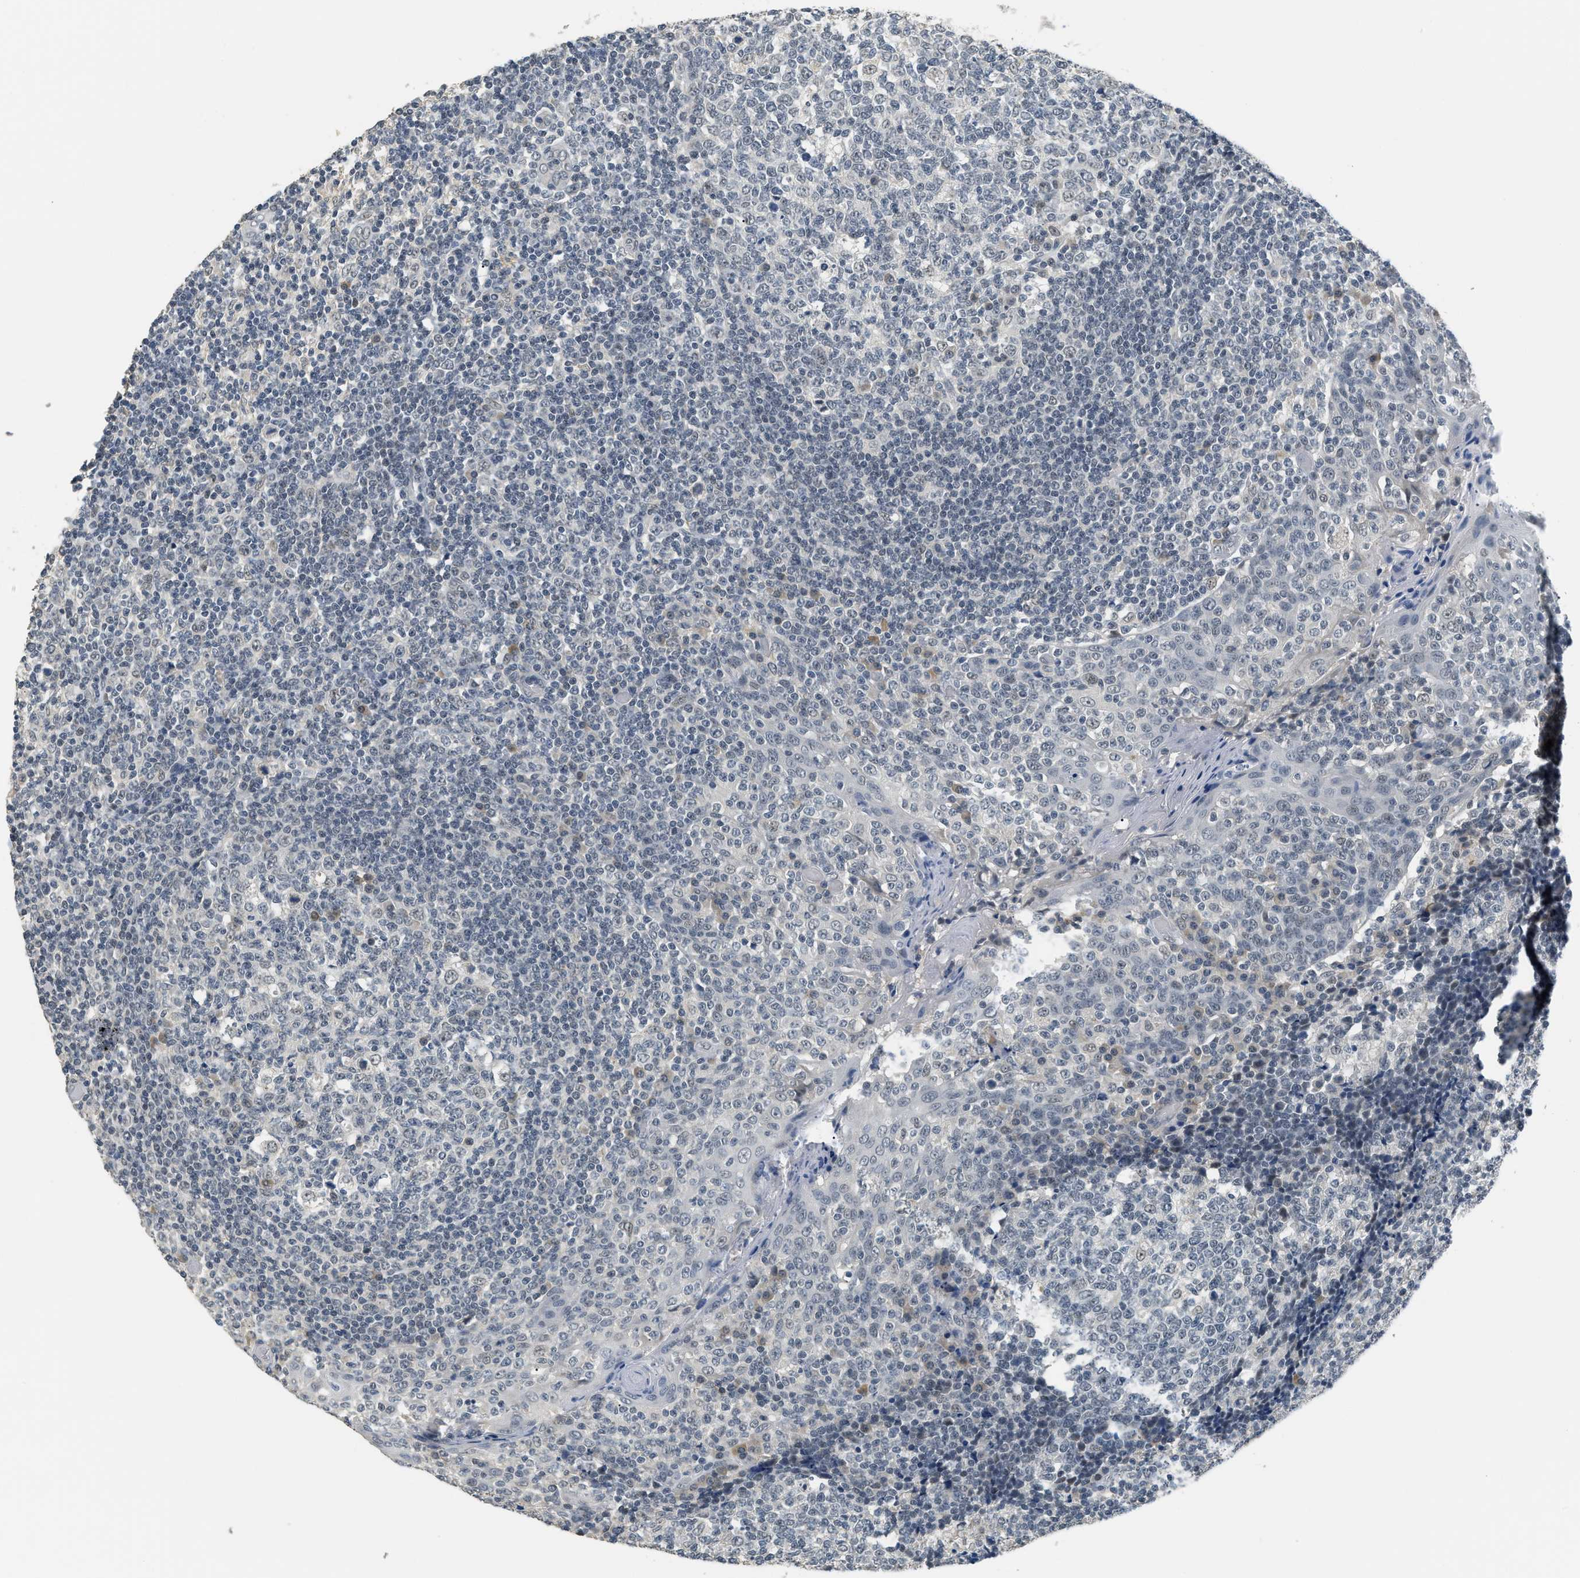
{"staining": {"intensity": "weak", "quantity": "<25%", "location": "nuclear"}, "tissue": "tonsil", "cell_type": "Germinal center cells", "image_type": "normal", "snomed": [{"axis": "morphology", "description": "Normal tissue, NOS"}, {"axis": "topography", "description": "Tonsil"}], "caption": "This is an immunohistochemistry micrograph of normal tonsil. There is no positivity in germinal center cells.", "gene": "MZF1", "patient": {"sex": "female", "age": 19}}